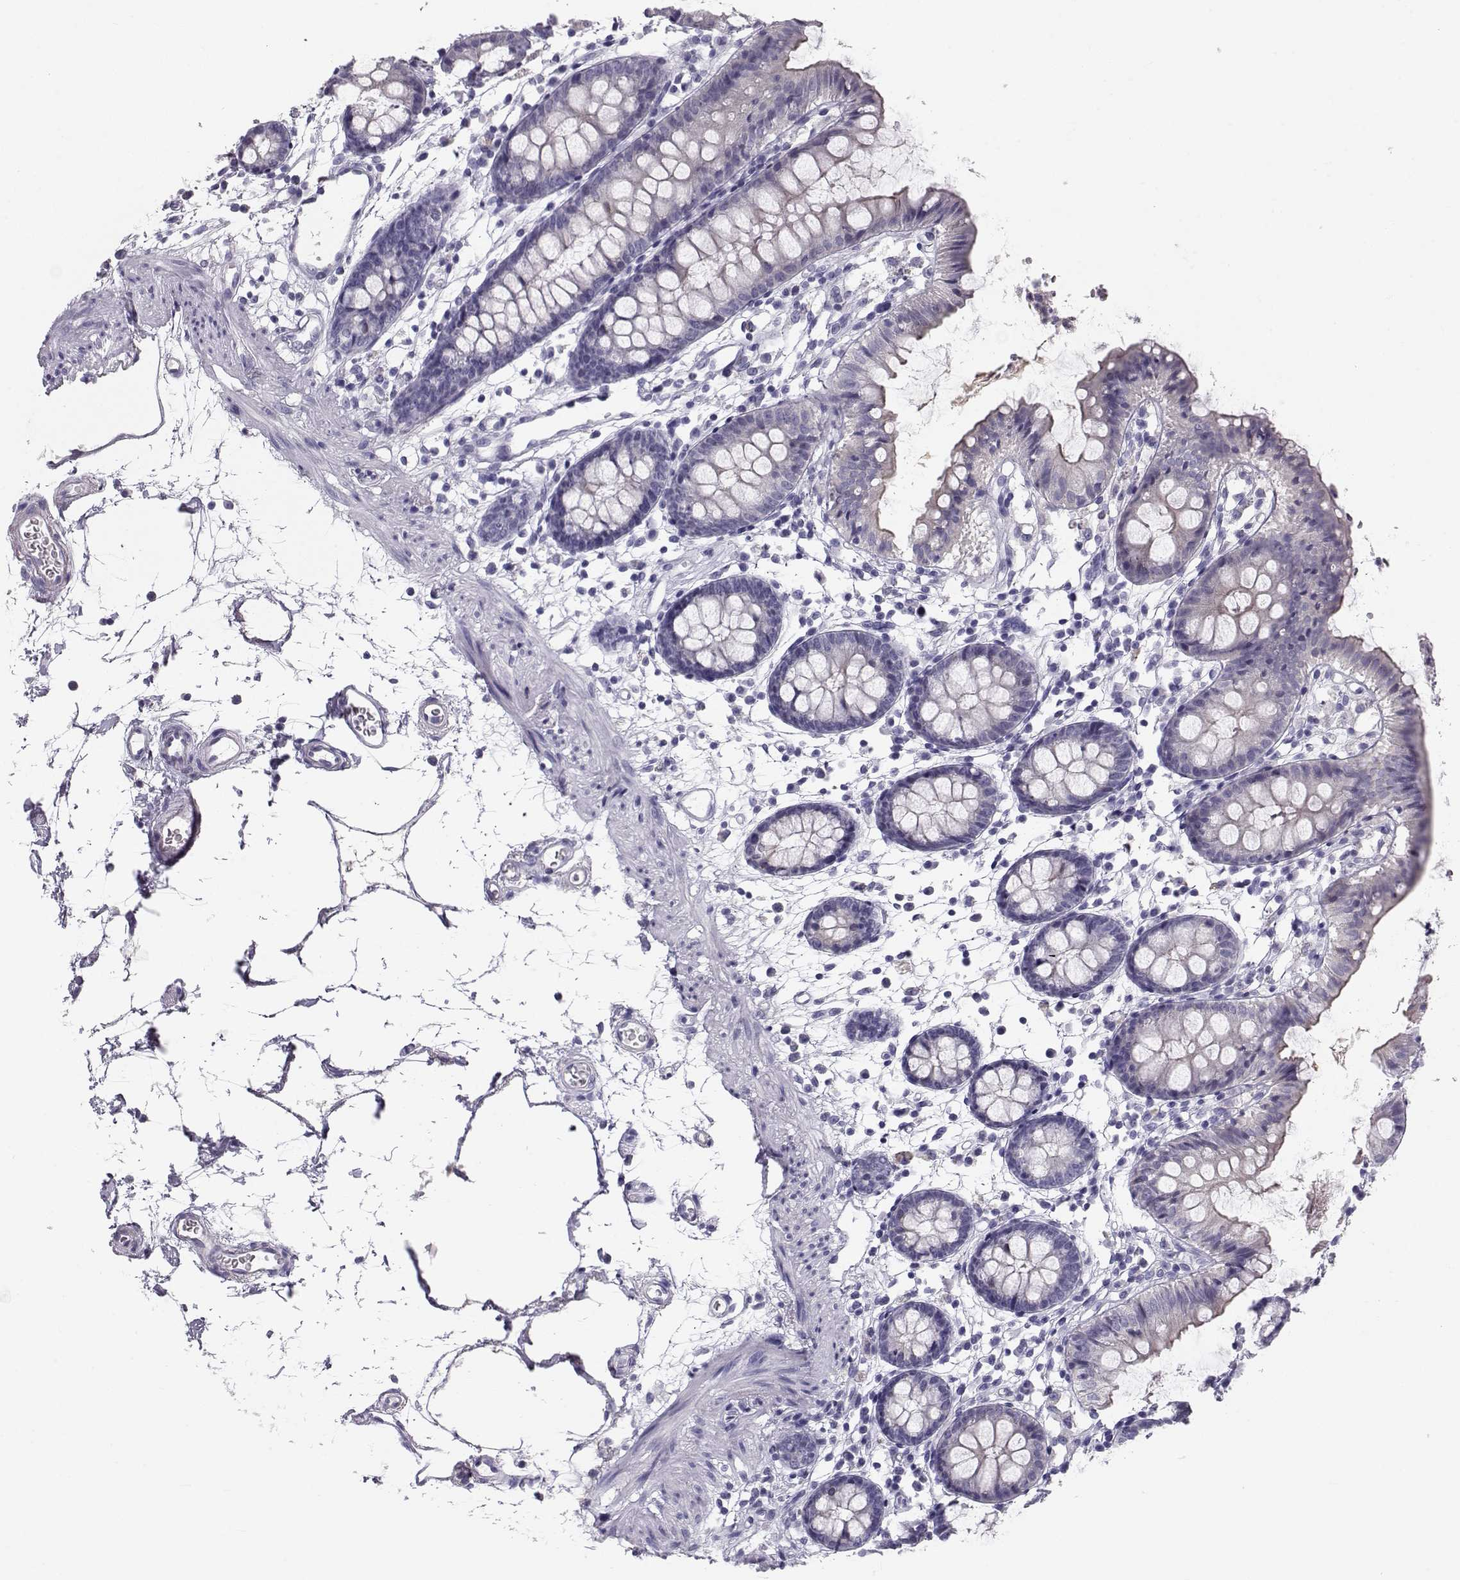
{"staining": {"intensity": "negative", "quantity": "none", "location": "none"}, "tissue": "colon", "cell_type": "Endothelial cells", "image_type": "normal", "snomed": [{"axis": "morphology", "description": "Normal tissue, NOS"}, {"axis": "topography", "description": "Colon"}], "caption": "The histopathology image exhibits no staining of endothelial cells in normal colon.", "gene": "GPR26", "patient": {"sex": "female", "age": 84}}